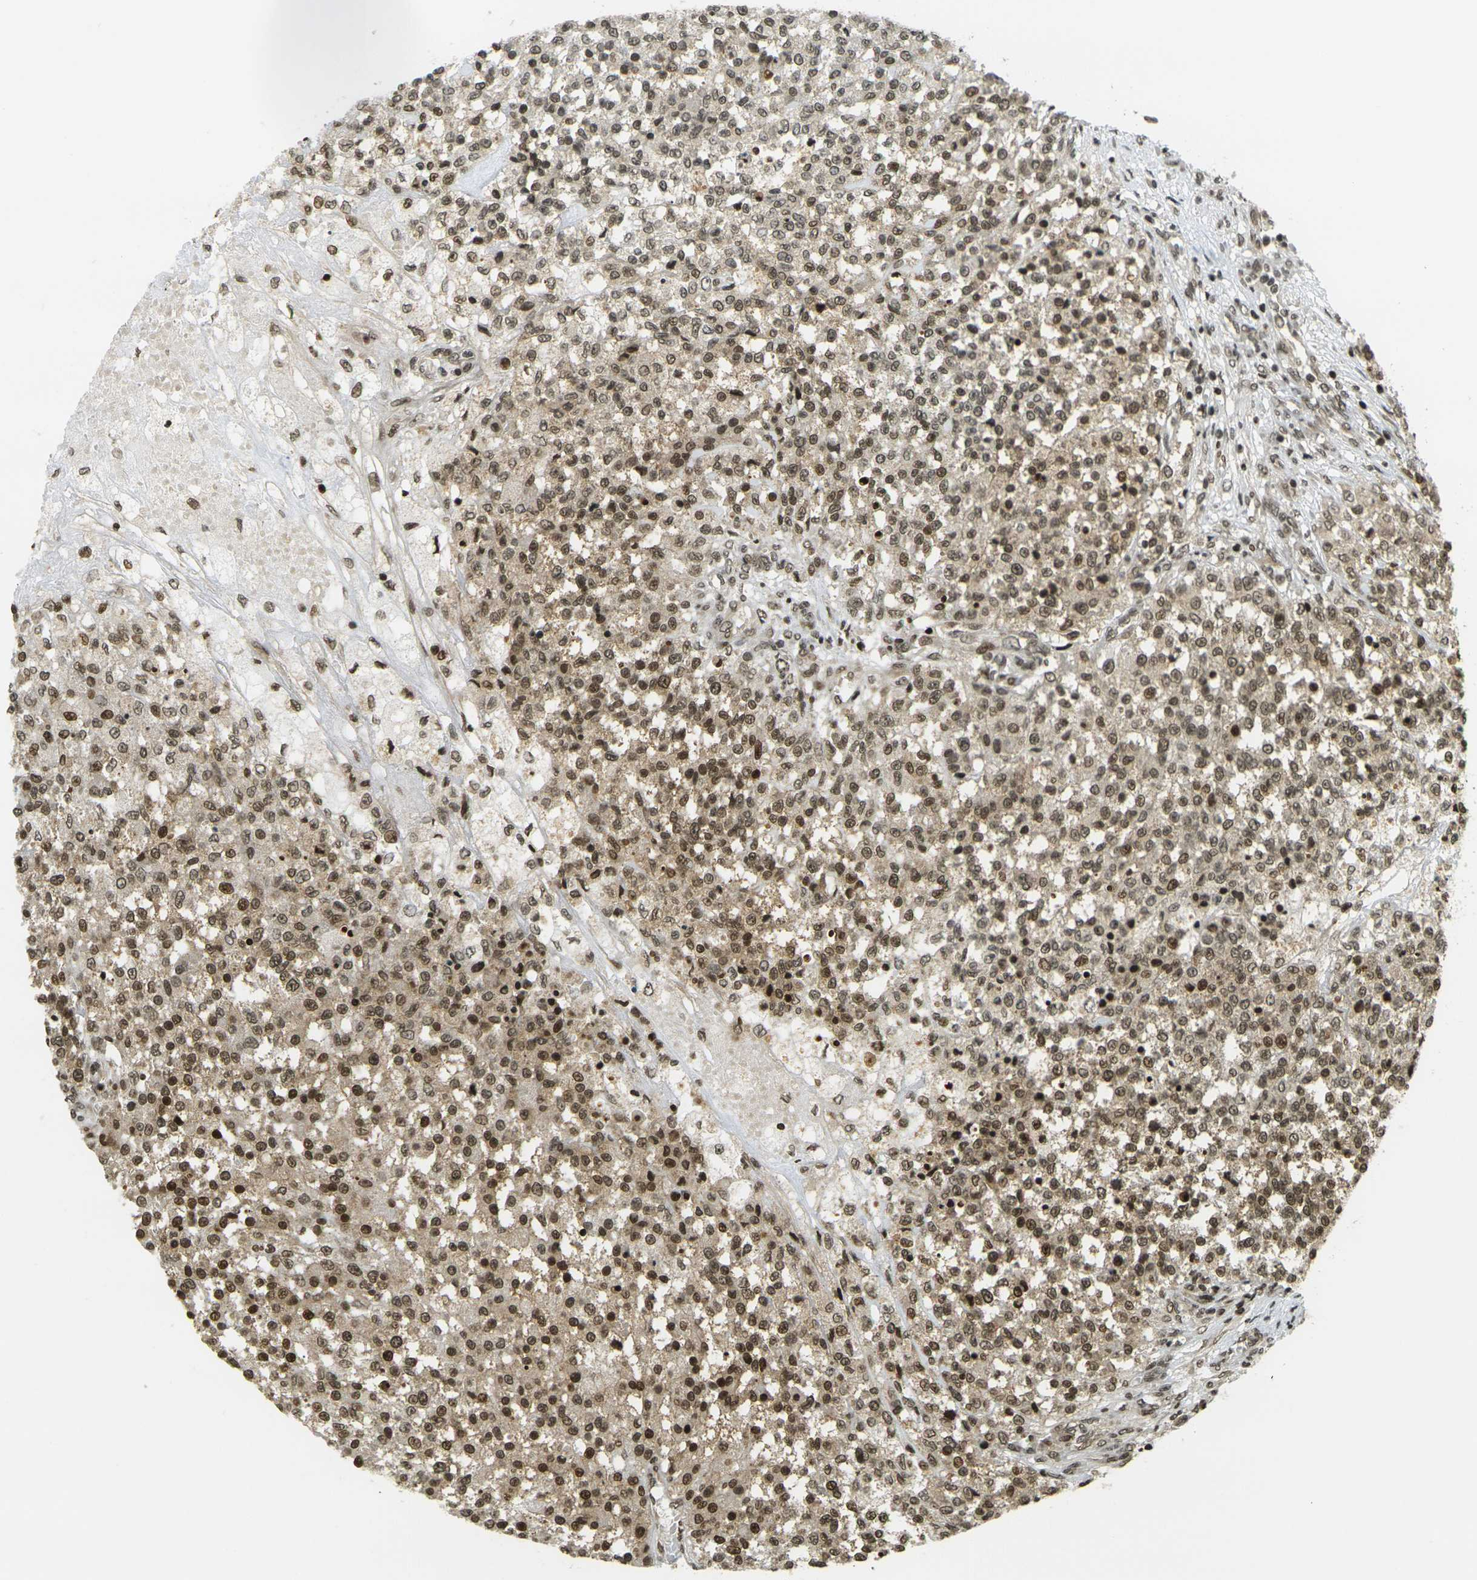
{"staining": {"intensity": "moderate", "quantity": ">75%", "location": "cytoplasmic/membranous,nuclear"}, "tissue": "testis cancer", "cell_type": "Tumor cells", "image_type": "cancer", "snomed": [{"axis": "morphology", "description": "Seminoma, NOS"}, {"axis": "topography", "description": "Testis"}], "caption": "Immunohistochemistry (DAB (3,3'-diaminobenzidine)) staining of testis seminoma demonstrates moderate cytoplasmic/membranous and nuclear protein expression in about >75% of tumor cells.", "gene": "RUVBL2", "patient": {"sex": "male", "age": 59}}